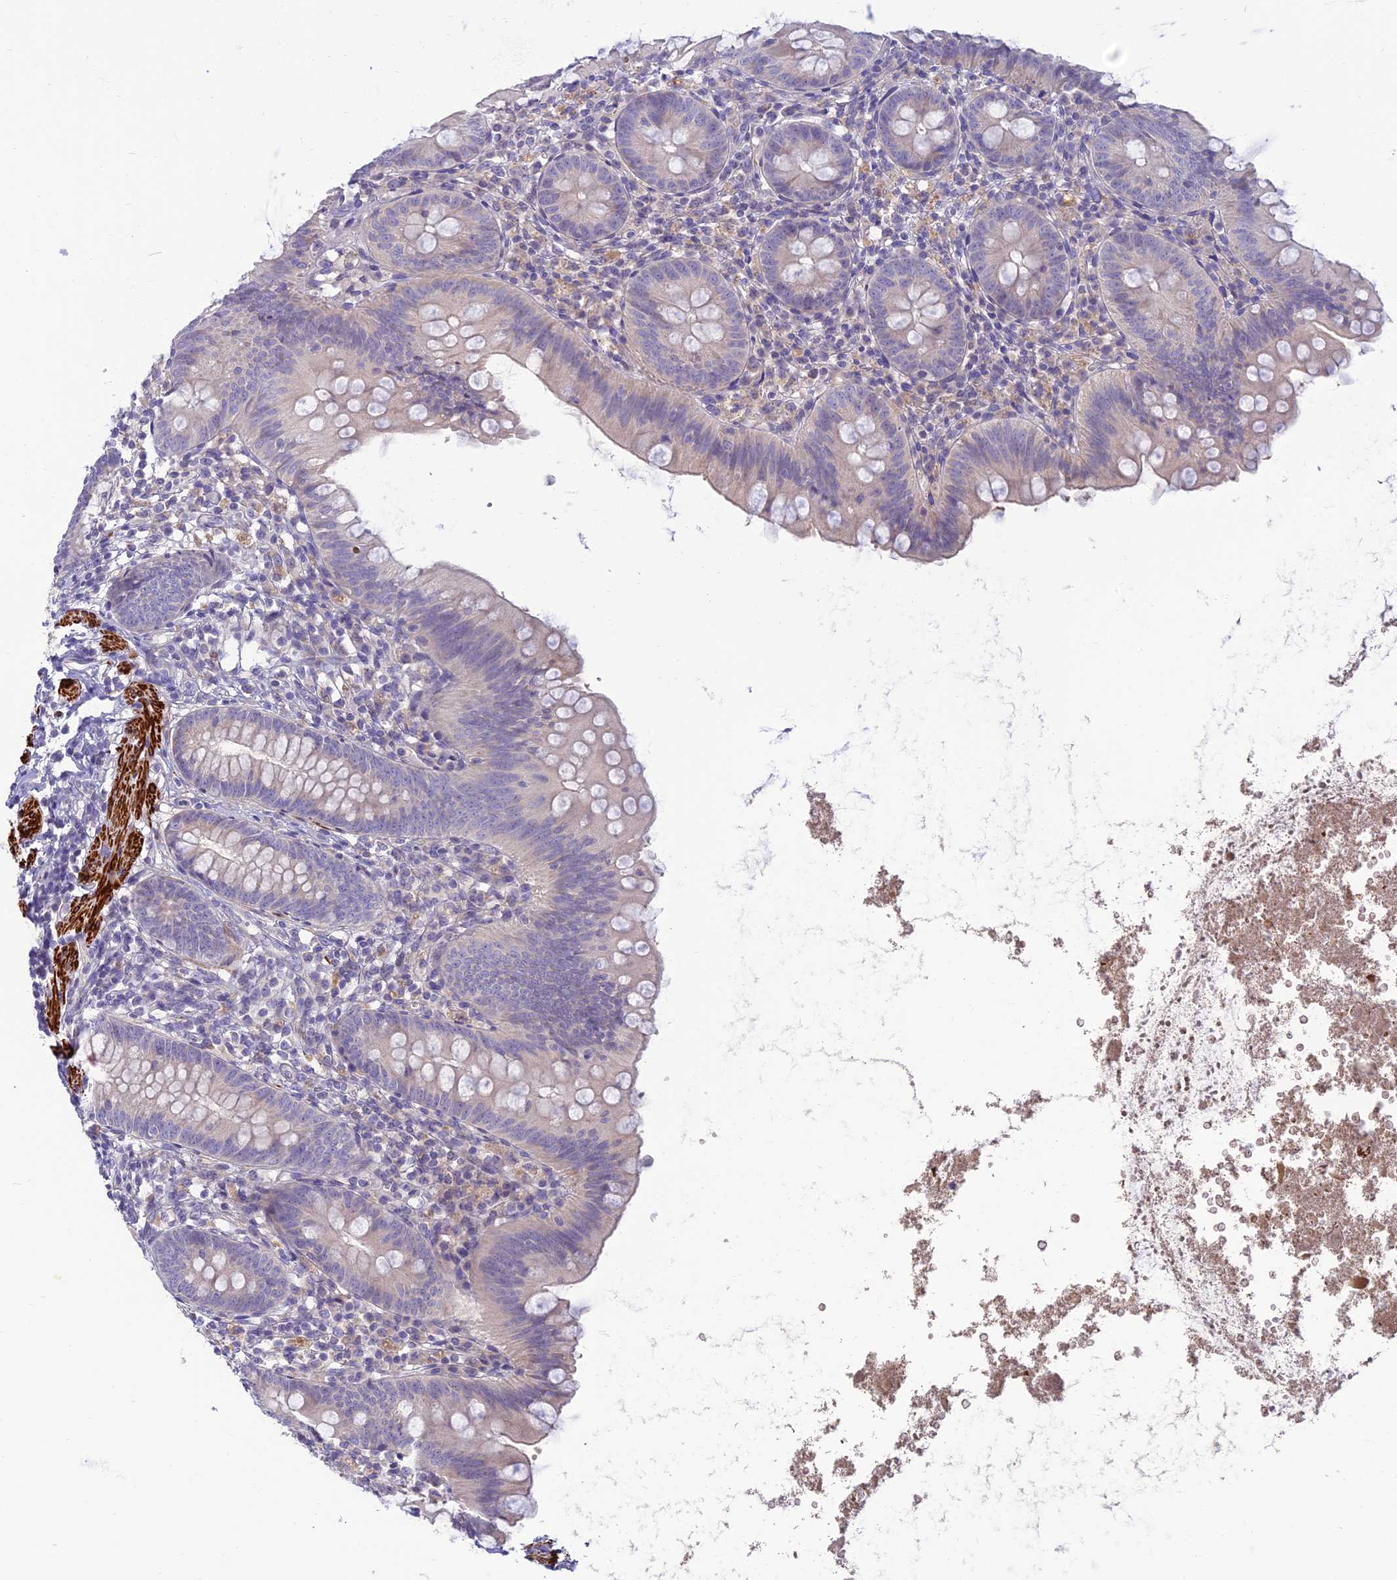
{"staining": {"intensity": "negative", "quantity": "none", "location": "none"}, "tissue": "appendix", "cell_type": "Glandular cells", "image_type": "normal", "snomed": [{"axis": "morphology", "description": "Normal tissue, NOS"}, {"axis": "topography", "description": "Appendix"}], "caption": "A high-resolution photomicrograph shows immunohistochemistry staining of normal appendix, which exhibits no significant staining in glandular cells. (DAB (3,3'-diaminobenzidine) IHC with hematoxylin counter stain).", "gene": "CLIP4", "patient": {"sex": "female", "age": 62}}